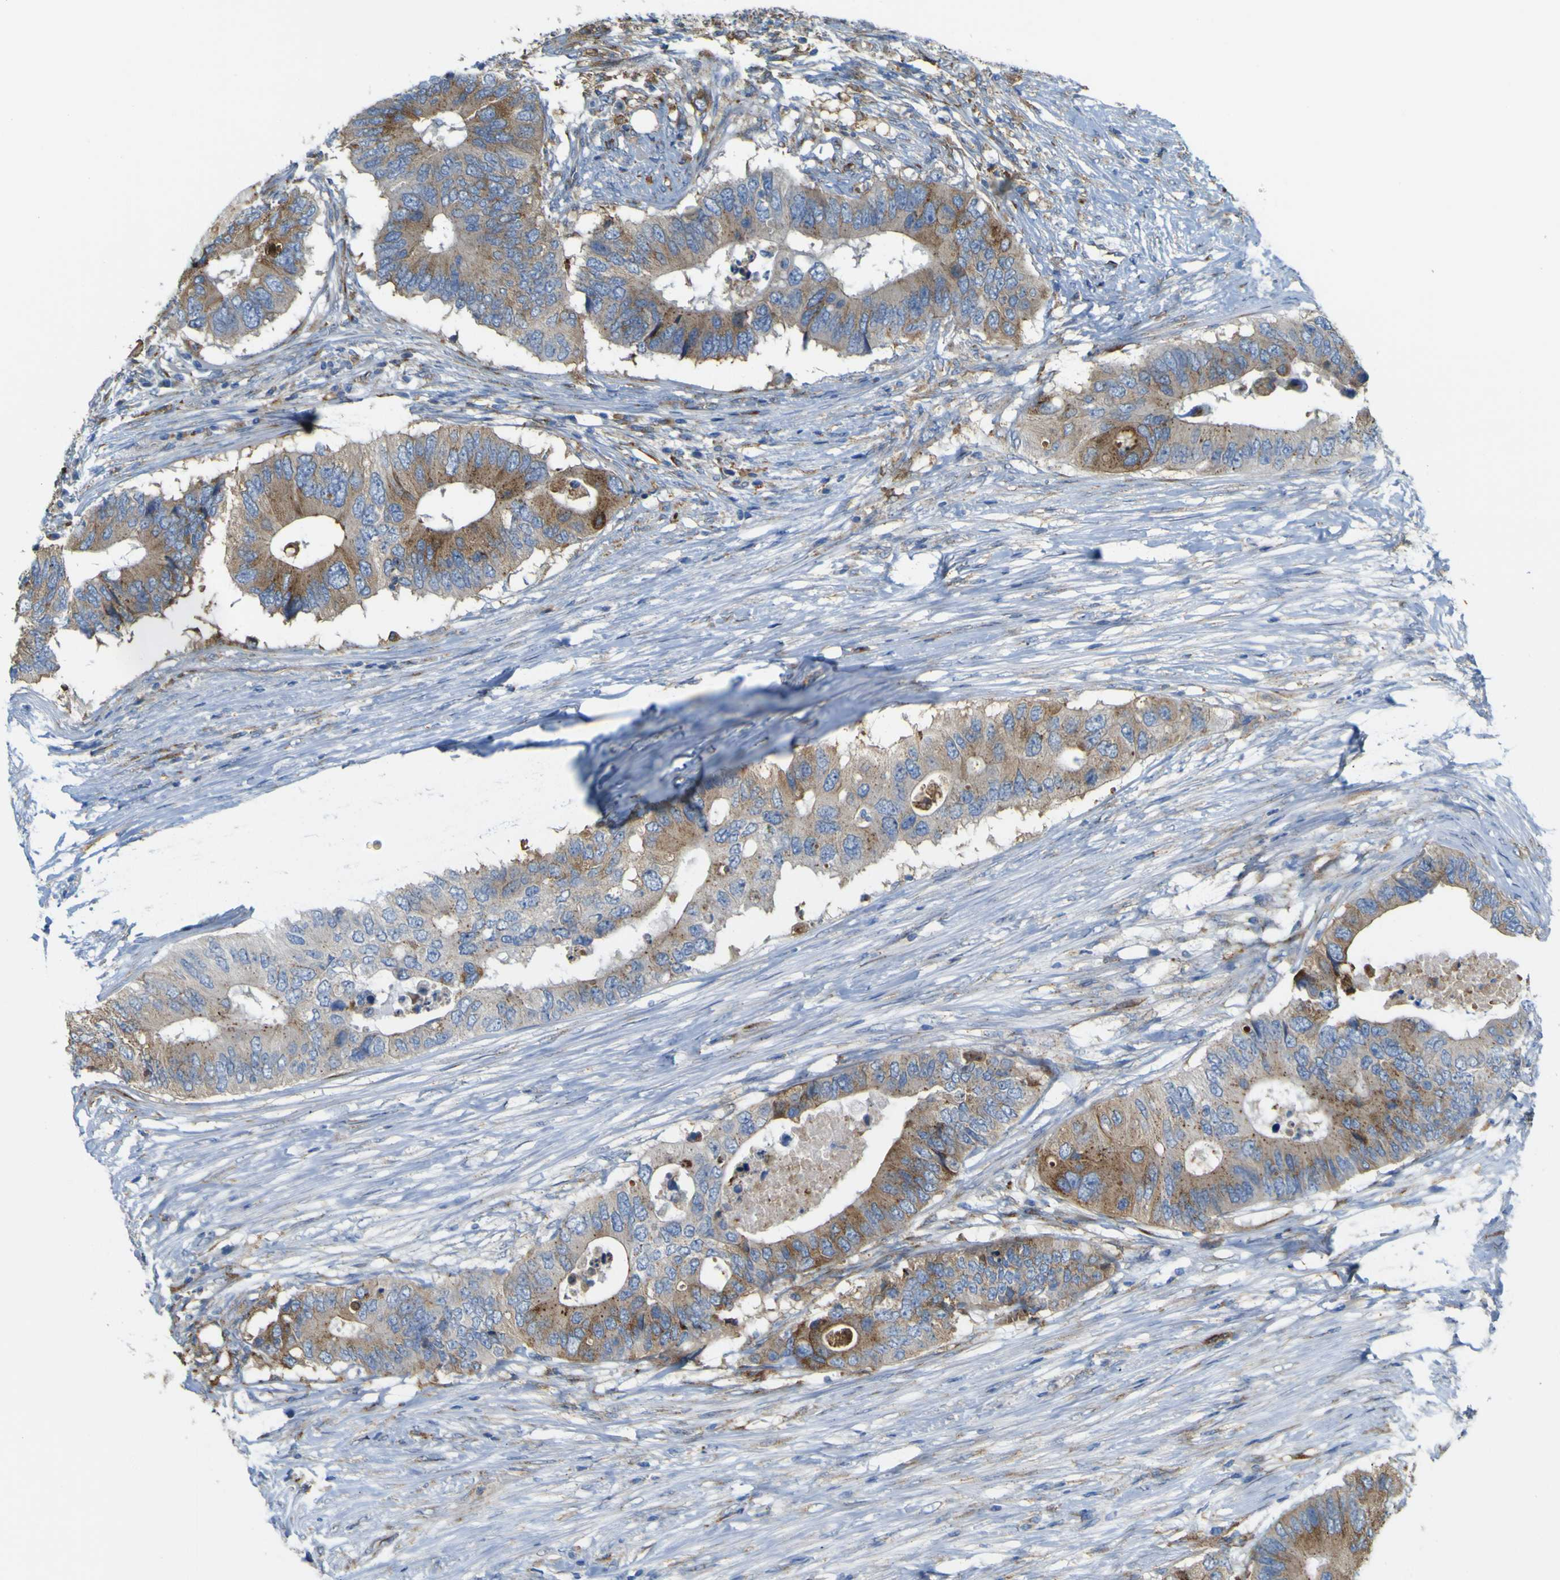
{"staining": {"intensity": "moderate", "quantity": ">75%", "location": "cytoplasmic/membranous"}, "tissue": "colorectal cancer", "cell_type": "Tumor cells", "image_type": "cancer", "snomed": [{"axis": "morphology", "description": "Adenocarcinoma, NOS"}, {"axis": "topography", "description": "Colon"}], "caption": "Immunohistochemical staining of colorectal adenocarcinoma reveals moderate cytoplasmic/membranous protein positivity in about >75% of tumor cells.", "gene": "IGF2R", "patient": {"sex": "male", "age": 71}}